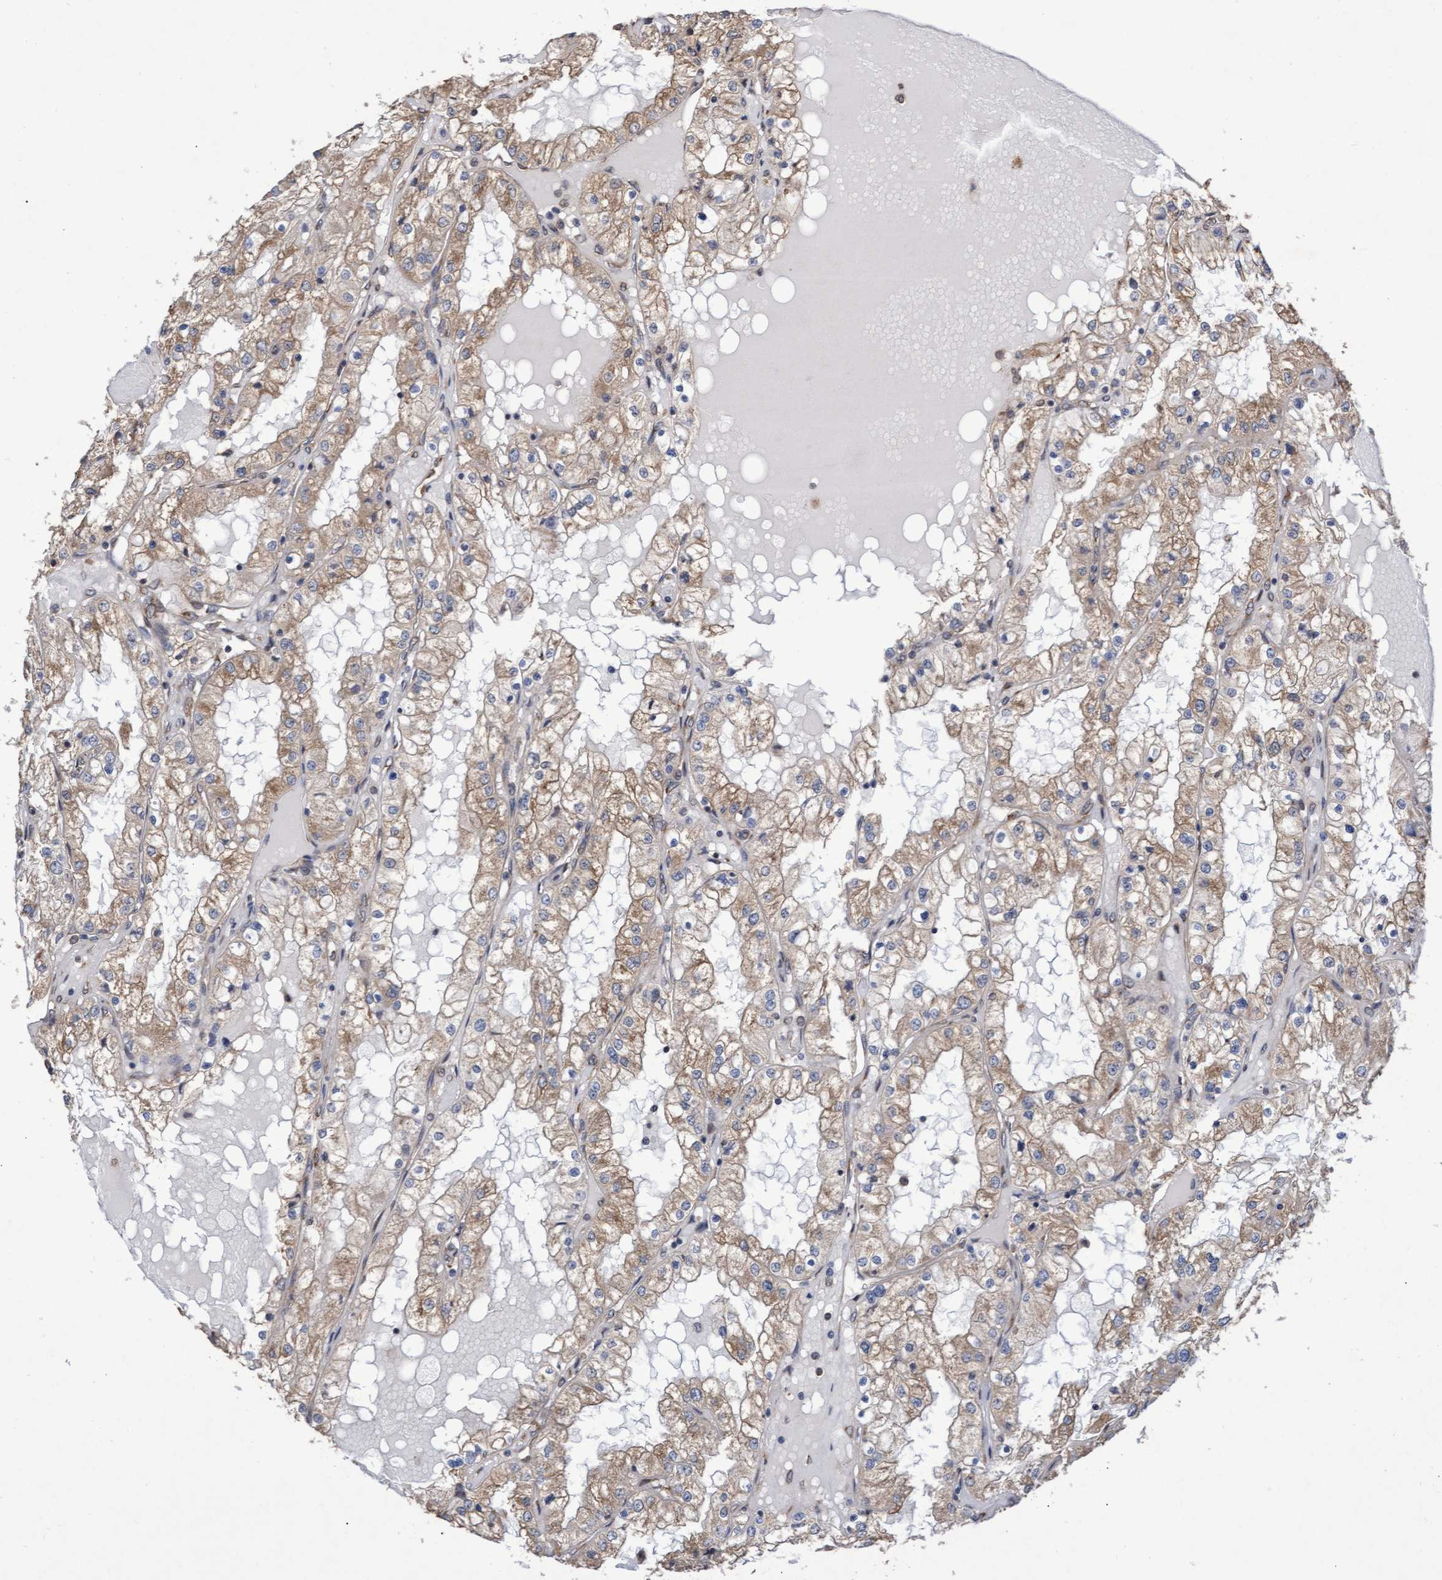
{"staining": {"intensity": "moderate", "quantity": ">75%", "location": "cytoplasmic/membranous"}, "tissue": "renal cancer", "cell_type": "Tumor cells", "image_type": "cancer", "snomed": [{"axis": "morphology", "description": "Adenocarcinoma, NOS"}, {"axis": "topography", "description": "Kidney"}], "caption": "About >75% of tumor cells in renal cancer (adenocarcinoma) demonstrate moderate cytoplasmic/membranous protein staining as visualized by brown immunohistochemical staining.", "gene": "ABCF2", "patient": {"sex": "male", "age": 68}}